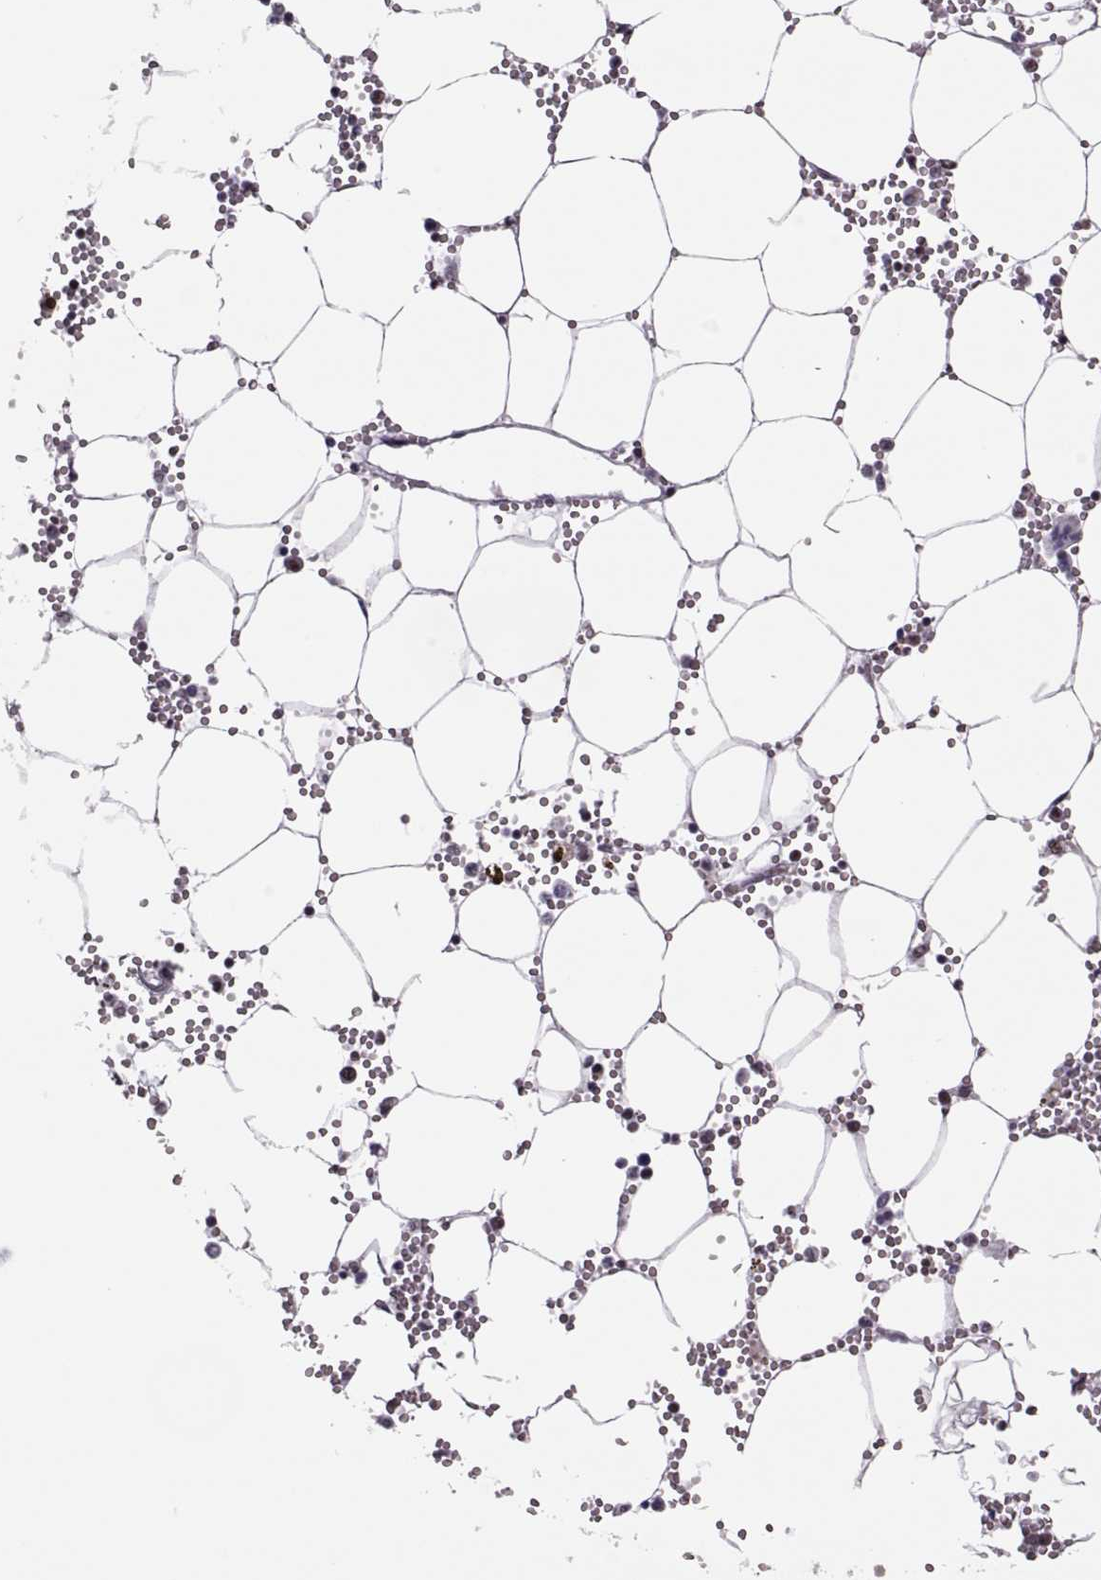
{"staining": {"intensity": "negative", "quantity": "none", "location": "none"}, "tissue": "bone marrow", "cell_type": "Hematopoietic cells", "image_type": "normal", "snomed": [{"axis": "morphology", "description": "Normal tissue, NOS"}, {"axis": "topography", "description": "Bone marrow"}], "caption": "High magnification brightfield microscopy of unremarkable bone marrow stained with DAB (brown) and counterstained with hematoxylin (blue): hematopoietic cells show no significant staining. (DAB (3,3'-diaminobenzidine) immunohistochemistry (IHC) visualized using brightfield microscopy, high magnification).", "gene": "LIN28A", "patient": {"sex": "male", "age": 54}}